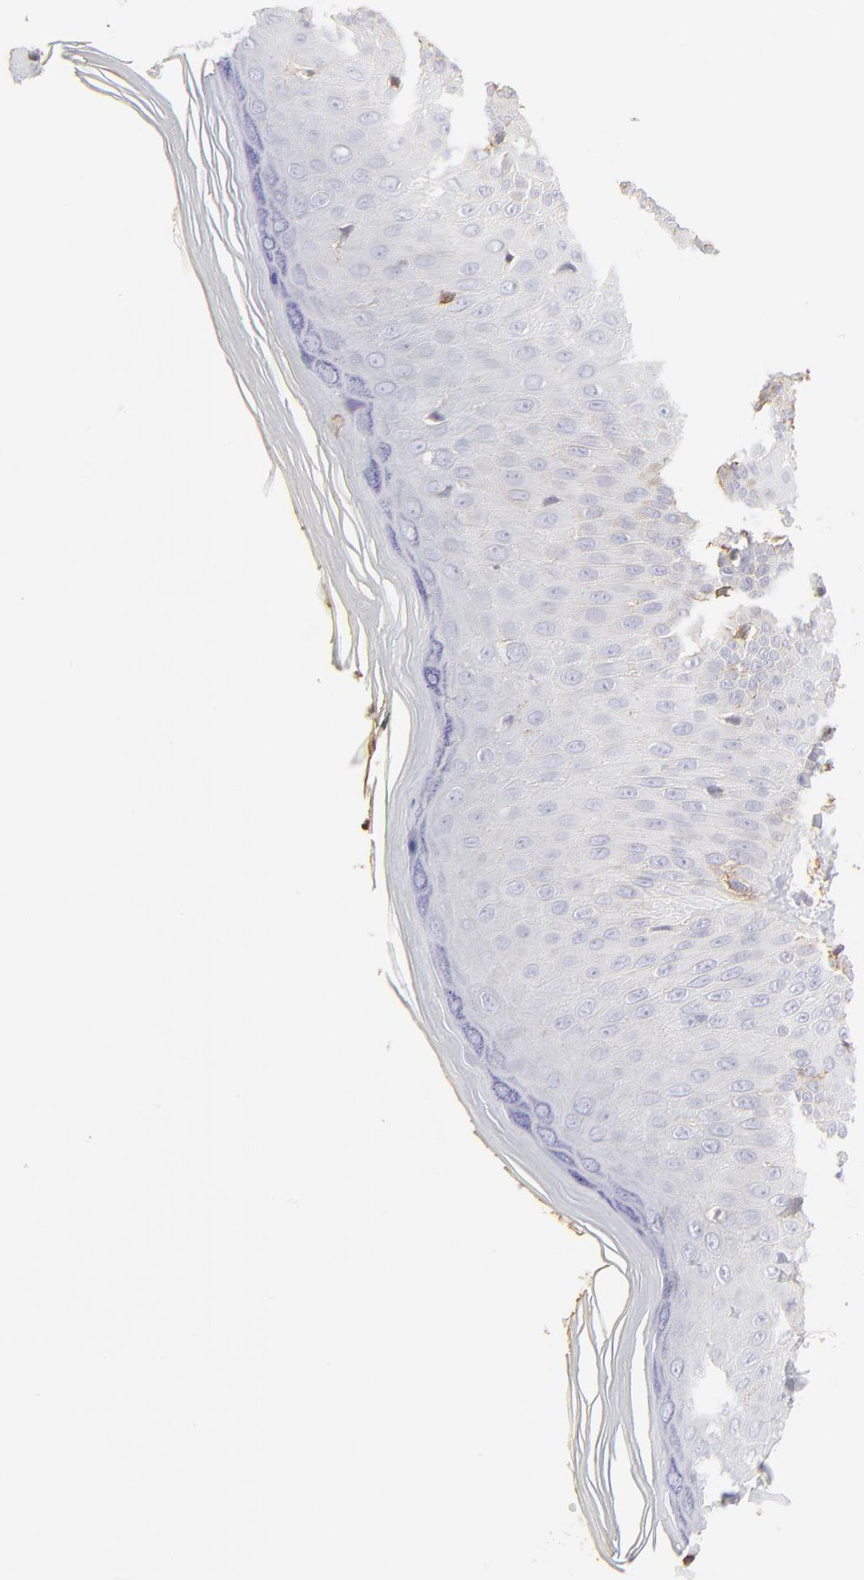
{"staining": {"intensity": "negative", "quantity": "none", "location": "none"}, "tissue": "skin", "cell_type": "Epidermal cells", "image_type": "normal", "snomed": [{"axis": "morphology", "description": "Normal tissue, NOS"}, {"axis": "morphology", "description": "Inflammation, NOS"}, {"axis": "topography", "description": "Soft tissue"}, {"axis": "topography", "description": "Anal"}], "caption": "The histopathology image reveals no staining of epidermal cells in normal skin. (DAB immunohistochemistry (IHC), high magnification).", "gene": "ANXA6", "patient": {"sex": "female", "age": 15}}